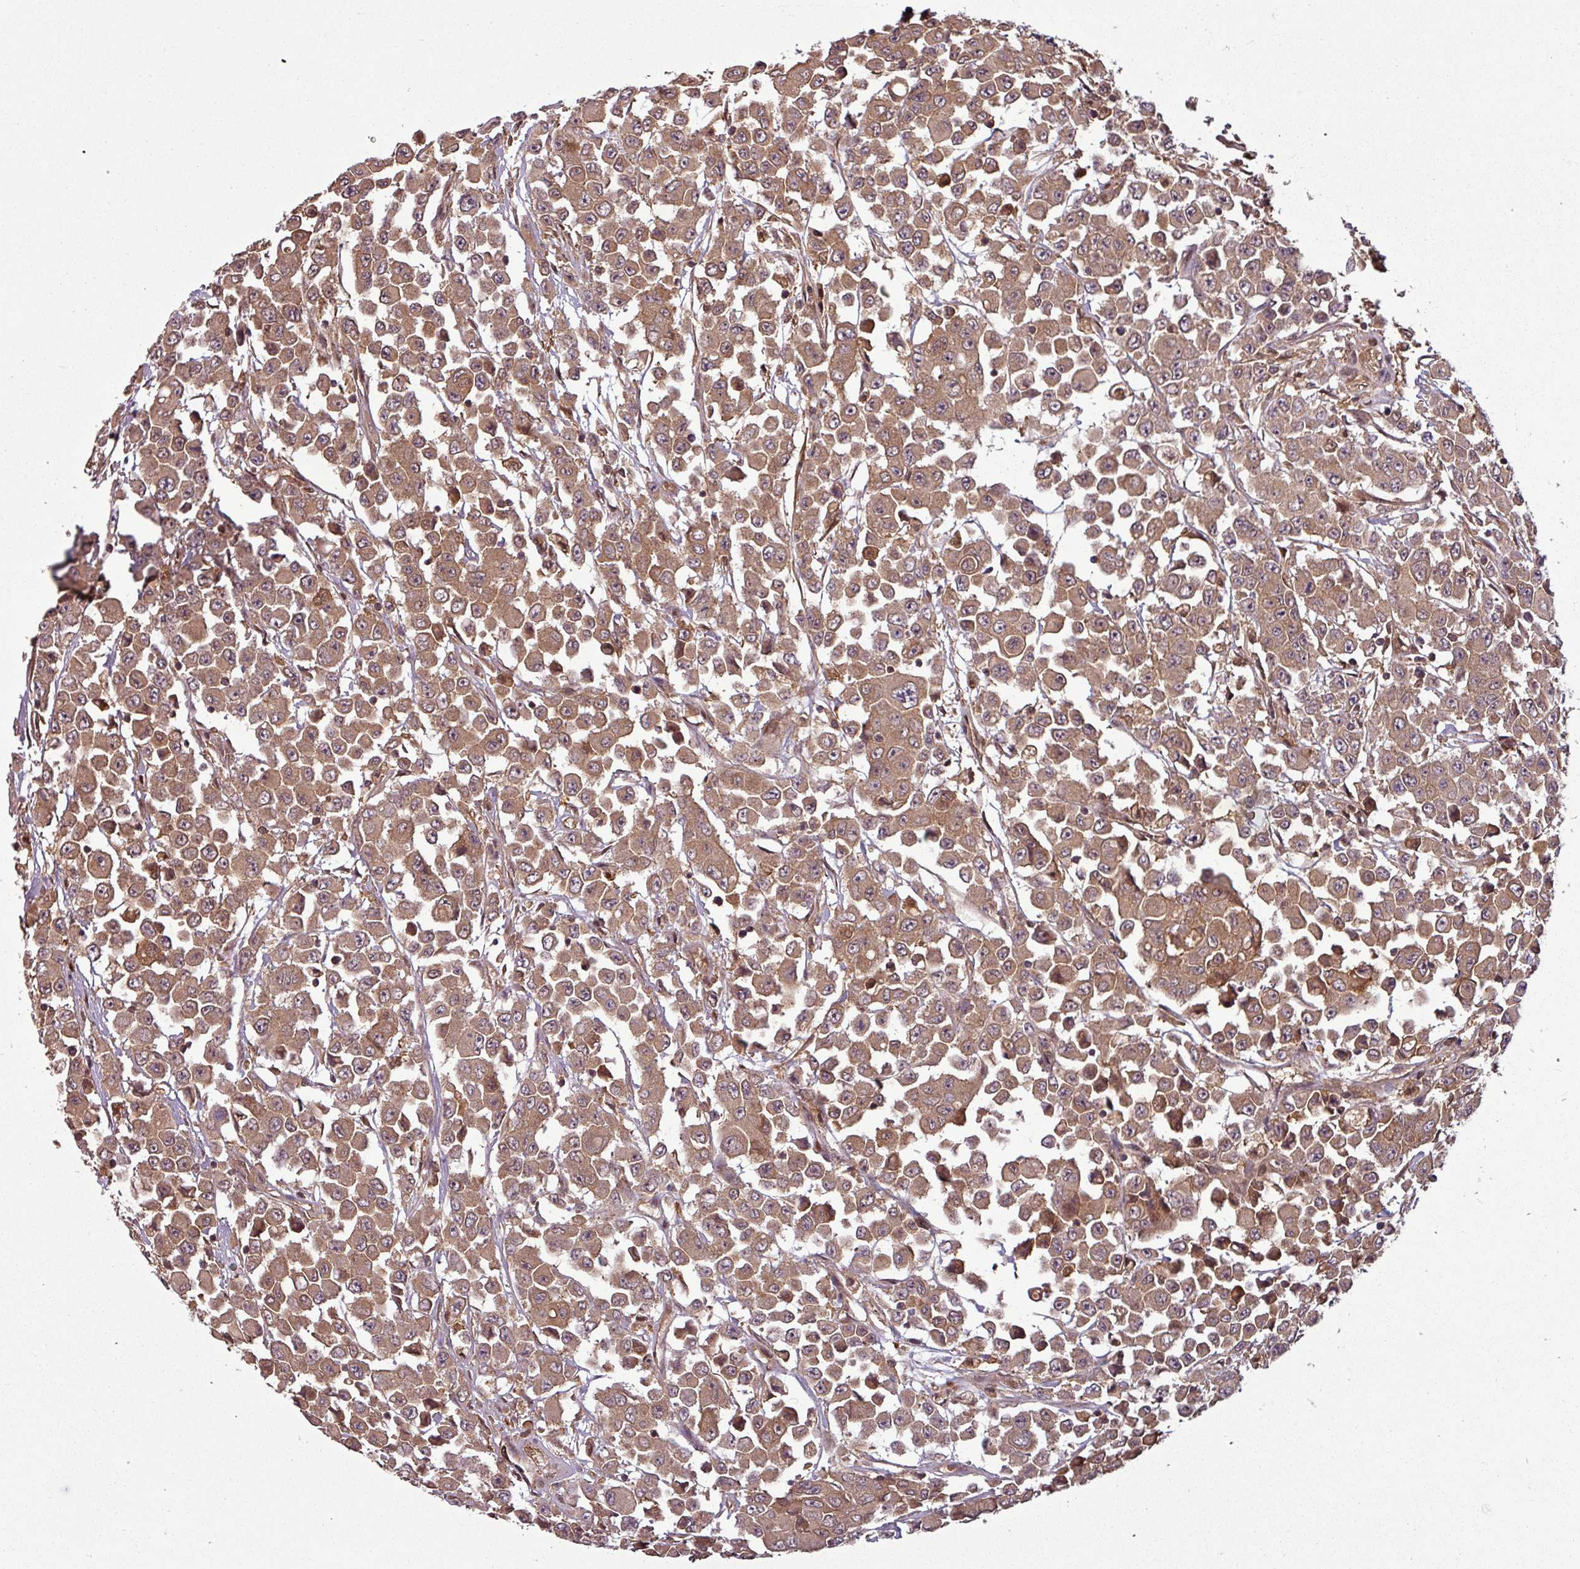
{"staining": {"intensity": "moderate", "quantity": ">75%", "location": "cytoplasmic/membranous"}, "tissue": "colorectal cancer", "cell_type": "Tumor cells", "image_type": "cancer", "snomed": [{"axis": "morphology", "description": "Adenocarcinoma, NOS"}, {"axis": "topography", "description": "Colon"}], "caption": "This is an image of IHC staining of colorectal adenocarcinoma, which shows moderate positivity in the cytoplasmic/membranous of tumor cells.", "gene": "SH3BGRL", "patient": {"sex": "male", "age": 51}}